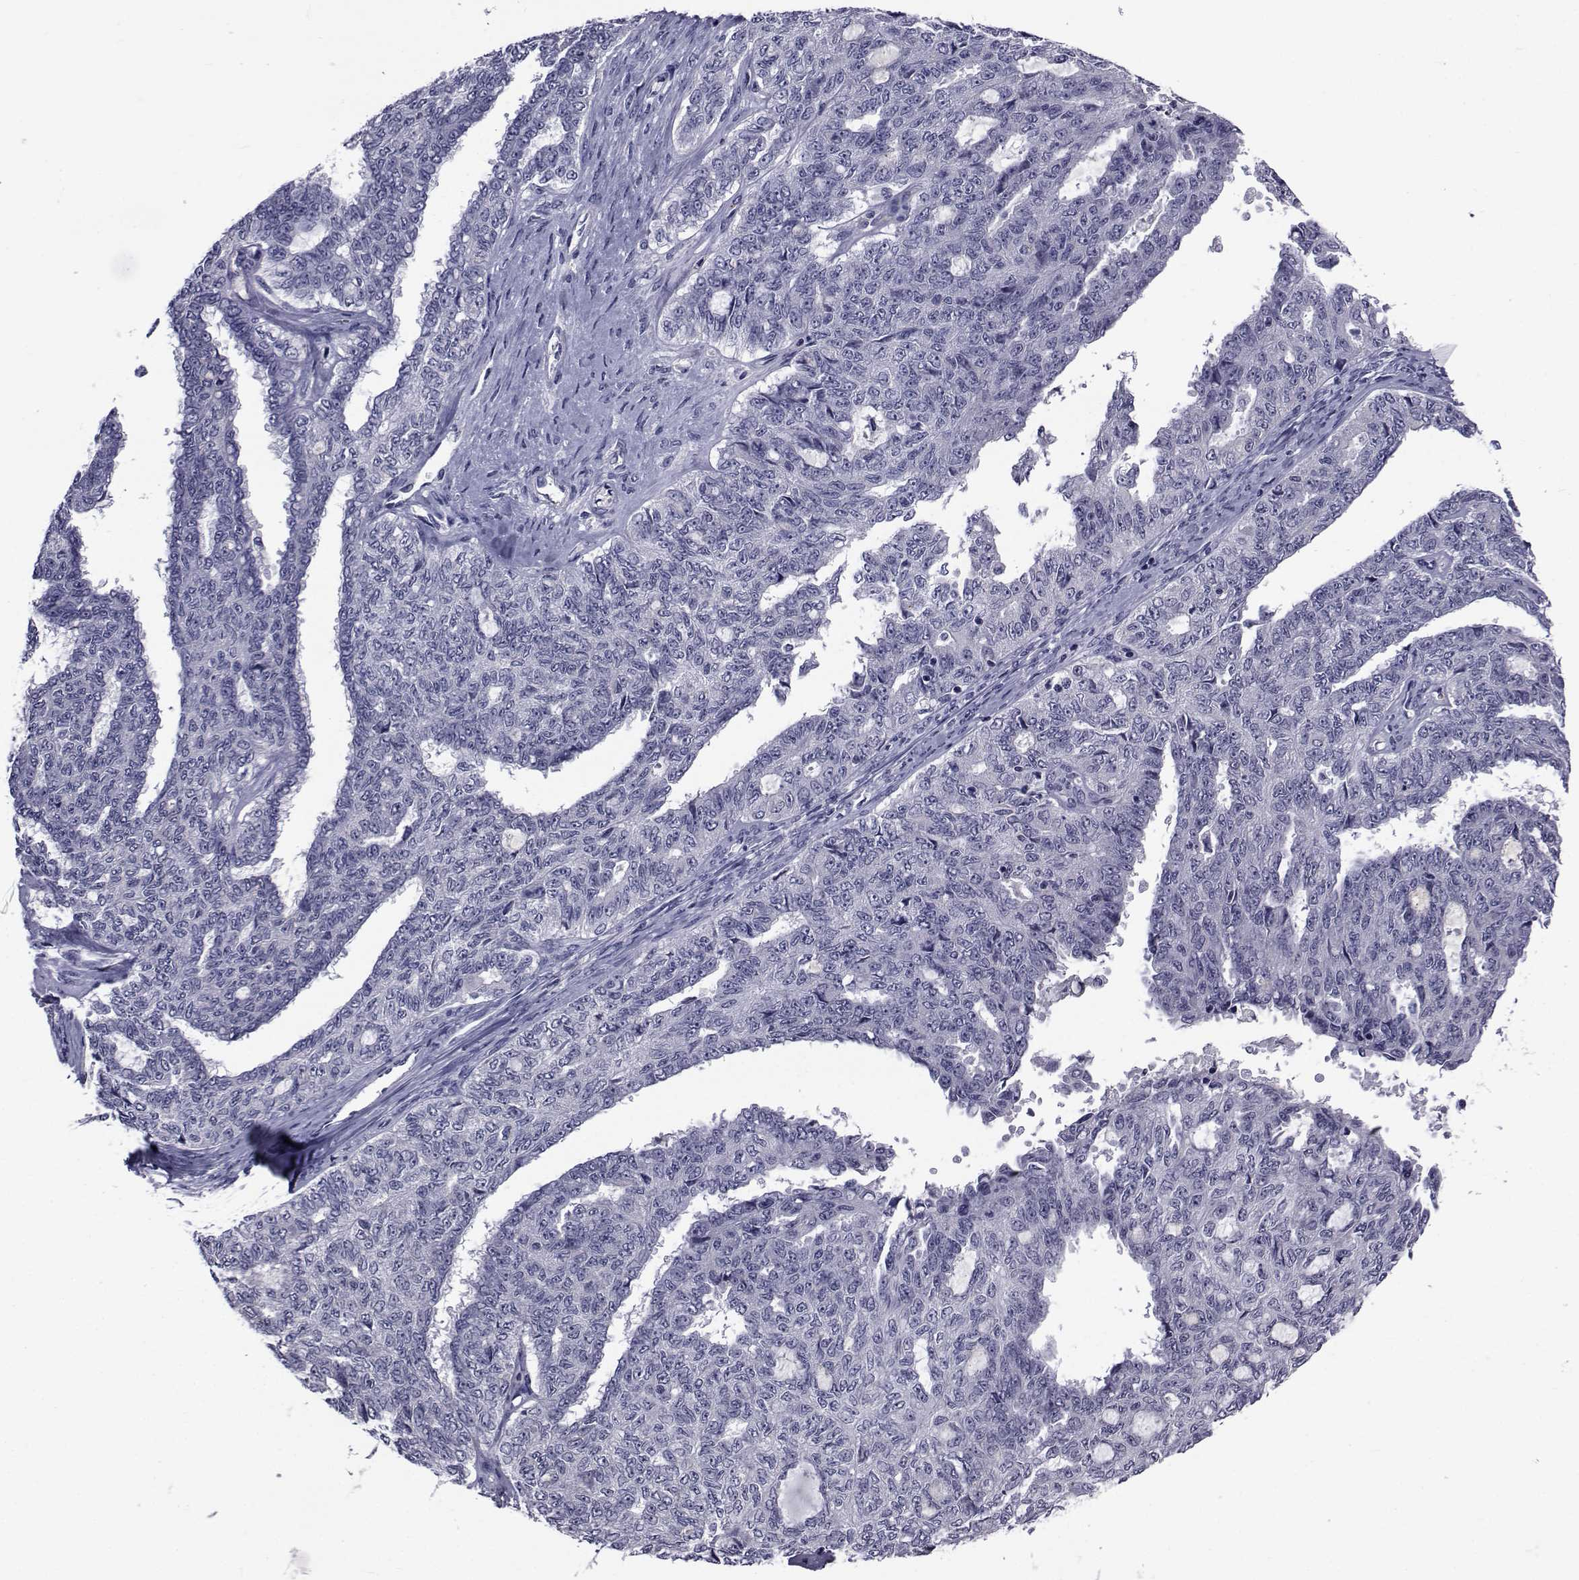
{"staining": {"intensity": "negative", "quantity": "none", "location": "none"}, "tissue": "ovarian cancer", "cell_type": "Tumor cells", "image_type": "cancer", "snomed": [{"axis": "morphology", "description": "Cystadenocarcinoma, serous, NOS"}, {"axis": "topography", "description": "Ovary"}], "caption": "A high-resolution micrograph shows immunohistochemistry staining of serous cystadenocarcinoma (ovarian), which reveals no significant positivity in tumor cells.", "gene": "SEMA5B", "patient": {"sex": "female", "age": 71}}